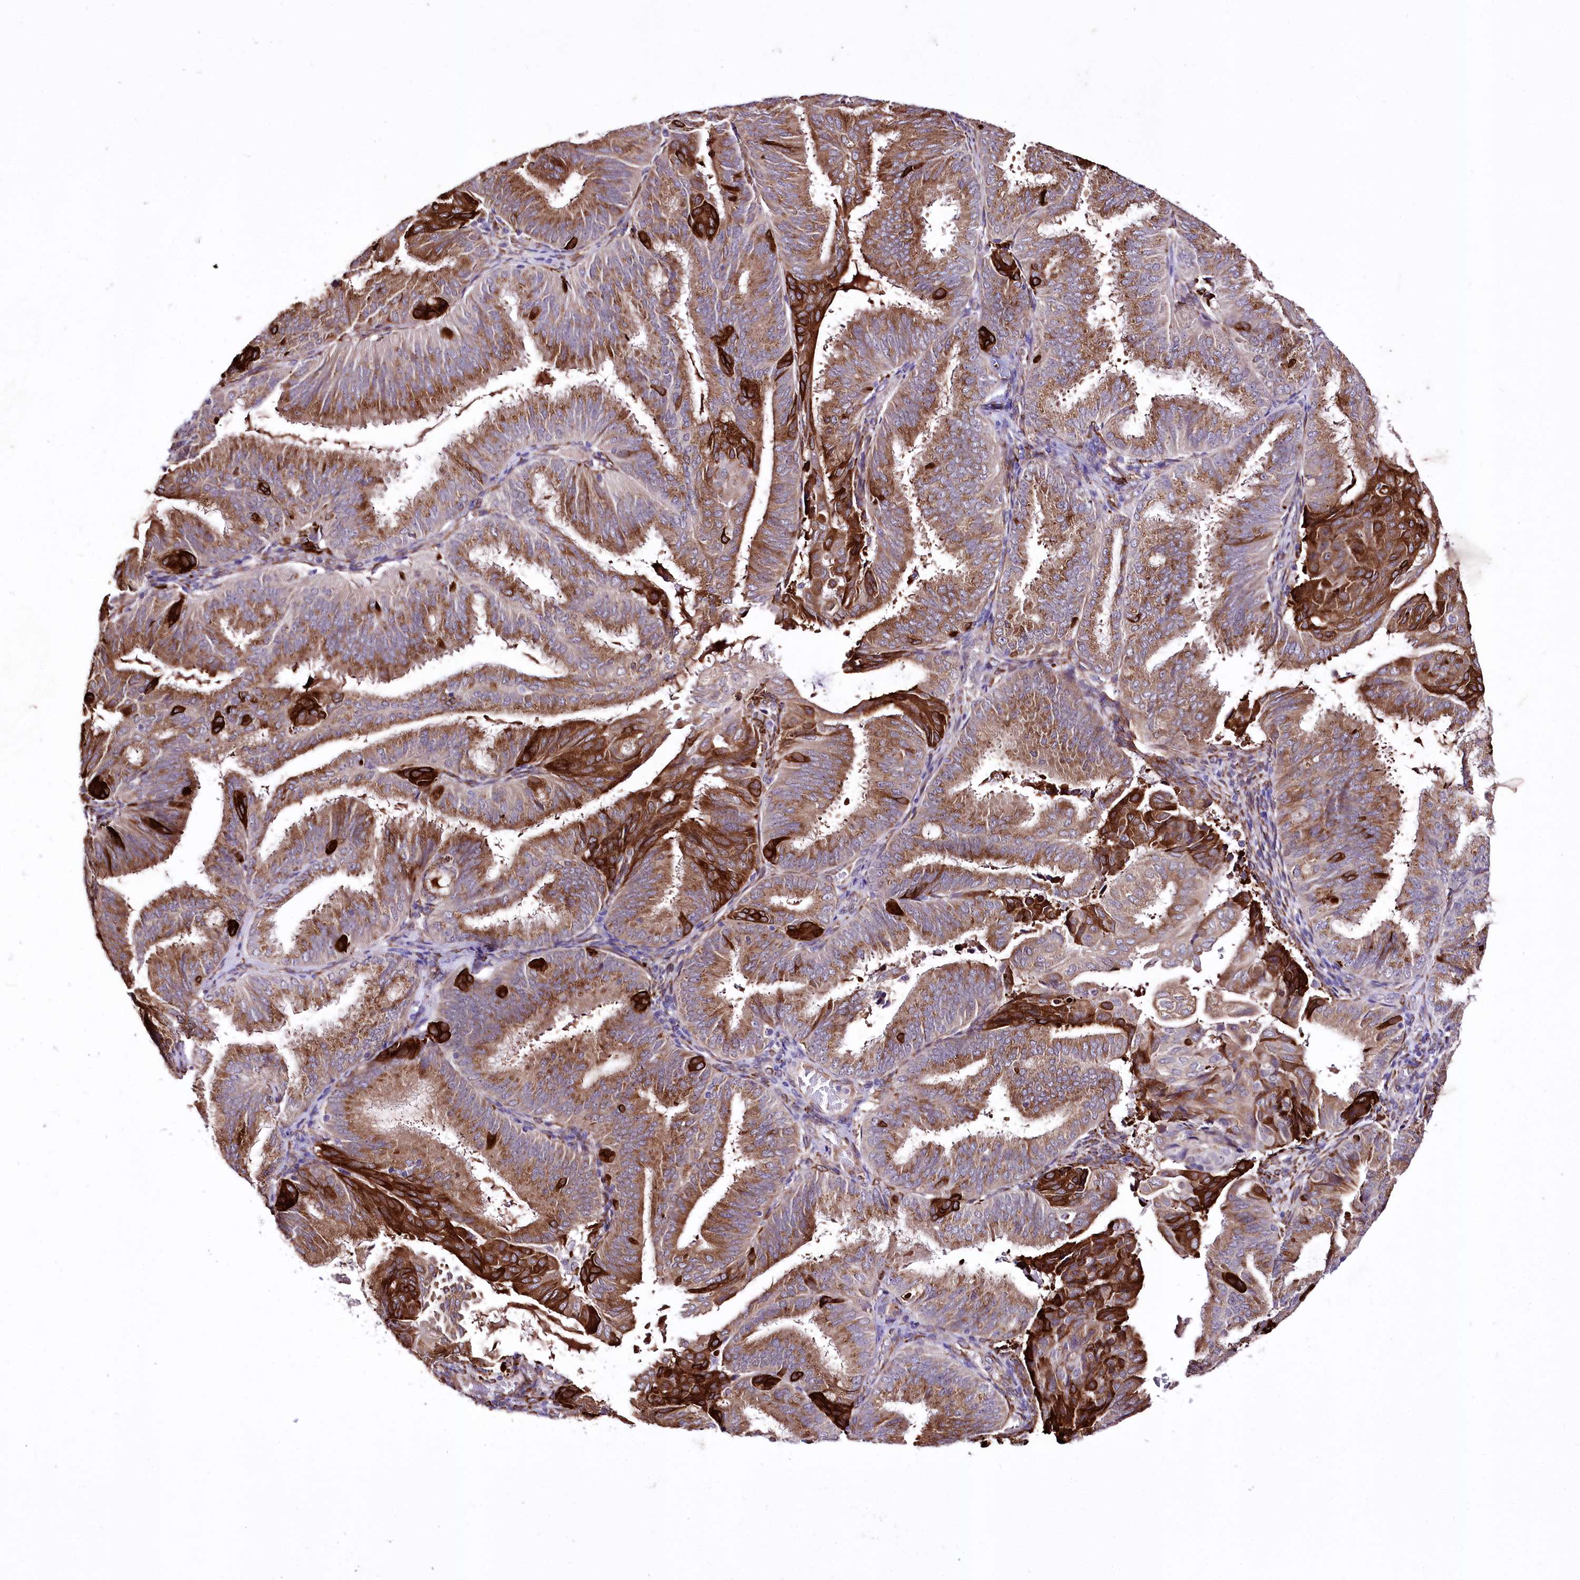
{"staining": {"intensity": "strong", "quantity": ">75%", "location": "cytoplasmic/membranous"}, "tissue": "endometrial cancer", "cell_type": "Tumor cells", "image_type": "cancer", "snomed": [{"axis": "morphology", "description": "Adenocarcinoma, NOS"}, {"axis": "topography", "description": "Endometrium"}], "caption": "Protein expression analysis of endometrial cancer (adenocarcinoma) demonstrates strong cytoplasmic/membranous staining in about >75% of tumor cells.", "gene": "WWC1", "patient": {"sex": "female", "age": 49}}